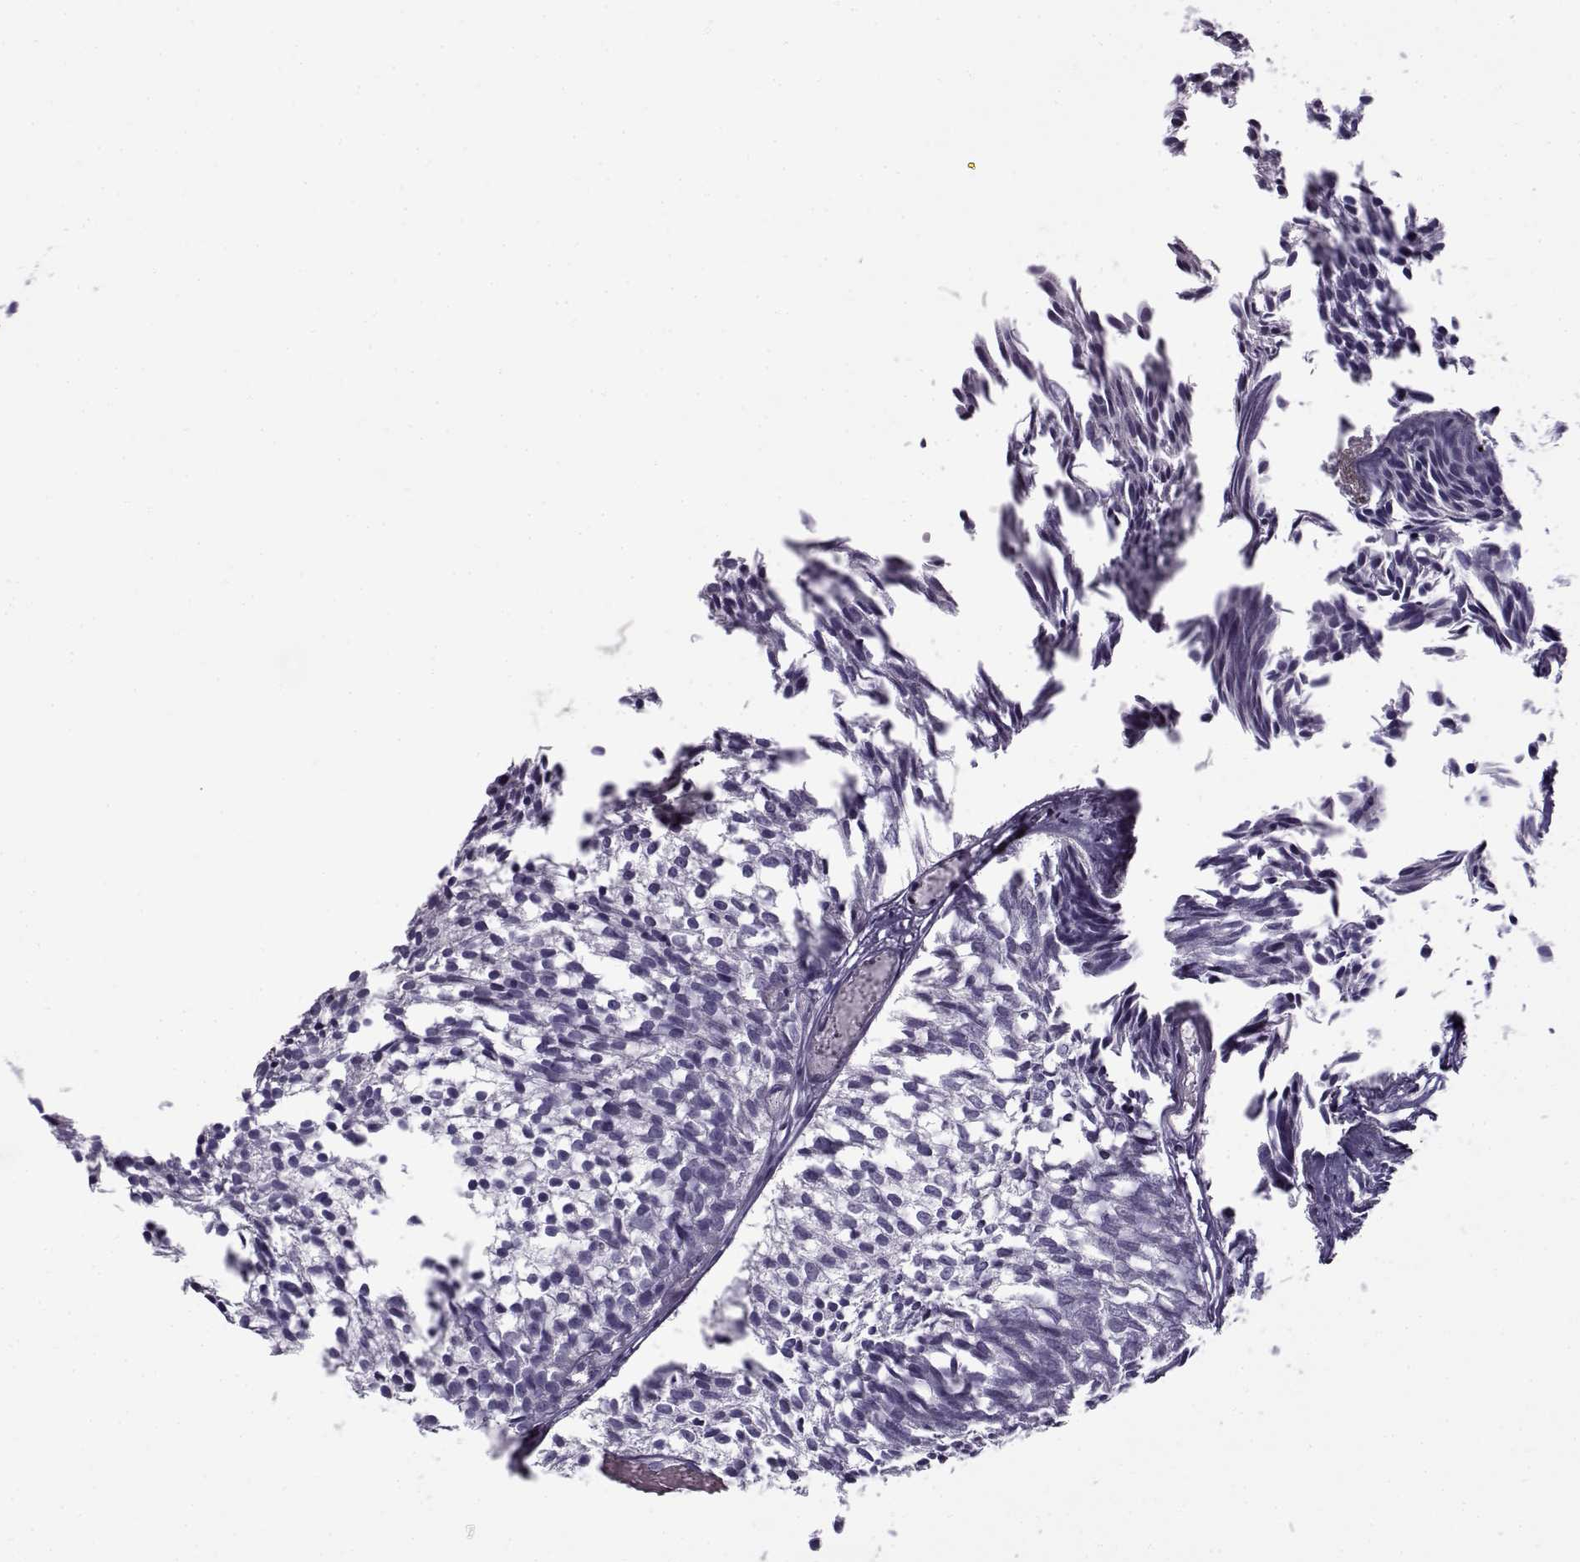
{"staining": {"intensity": "negative", "quantity": "none", "location": "none"}, "tissue": "urothelial cancer", "cell_type": "Tumor cells", "image_type": "cancer", "snomed": [{"axis": "morphology", "description": "Urothelial carcinoma, Low grade"}, {"axis": "topography", "description": "Urinary bladder"}], "caption": "A micrograph of low-grade urothelial carcinoma stained for a protein reveals no brown staining in tumor cells.", "gene": "GTSF1L", "patient": {"sex": "male", "age": 63}}